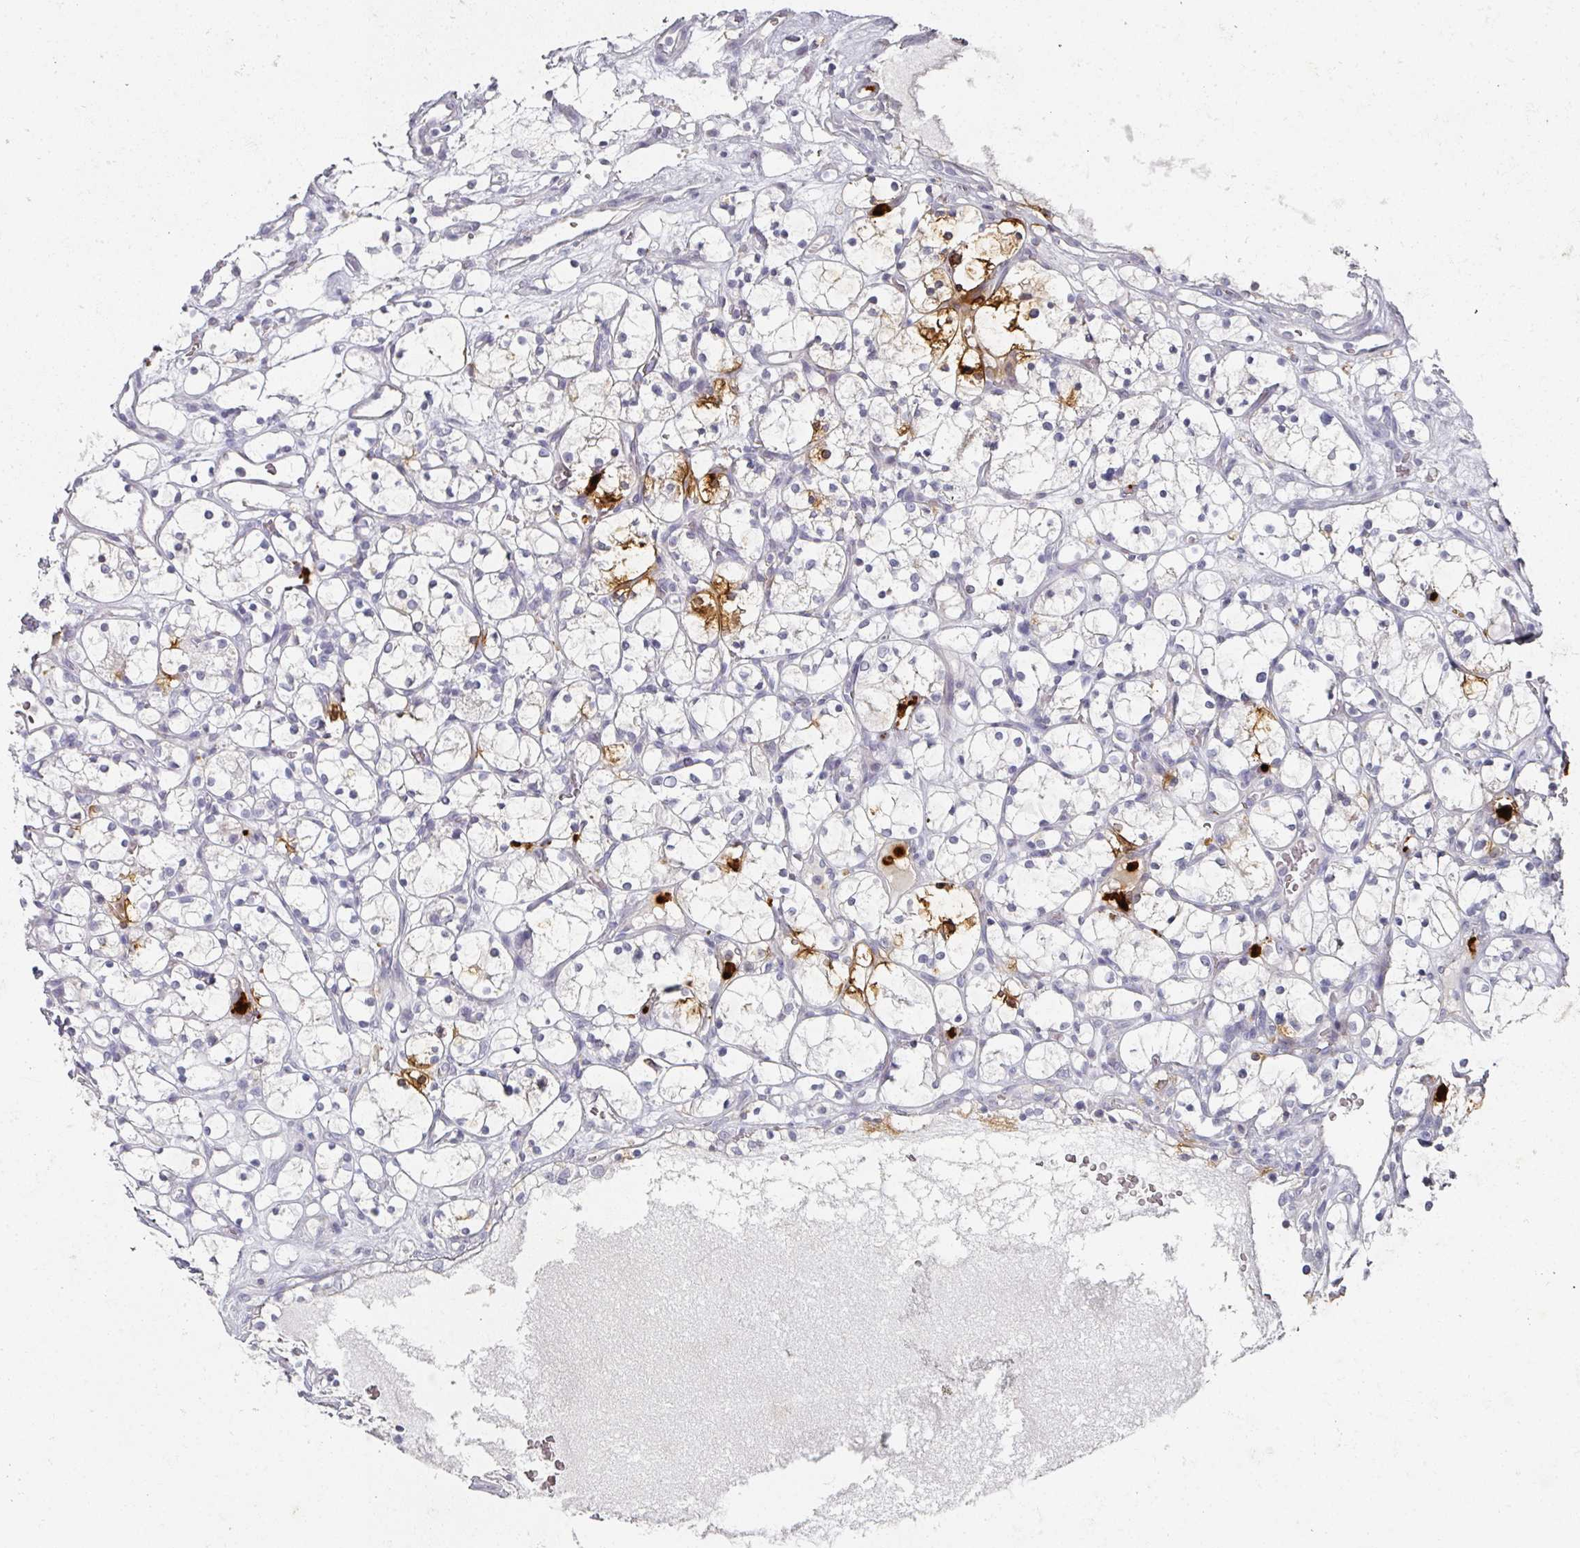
{"staining": {"intensity": "moderate", "quantity": "<25%", "location": "cytoplasmic/membranous"}, "tissue": "renal cancer", "cell_type": "Tumor cells", "image_type": "cancer", "snomed": [{"axis": "morphology", "description": "Adenocarcinoma, NOS"}, {"axis": "topography", "description": "Kidney"}], "caption": "Protein expression by IHC demonstrates moderate cytoplasmic/membranous expression in about <25% of tumor cells in renal cancer.", "gene": "CAMP", "patient": {"sex": "female", "age": 69}}